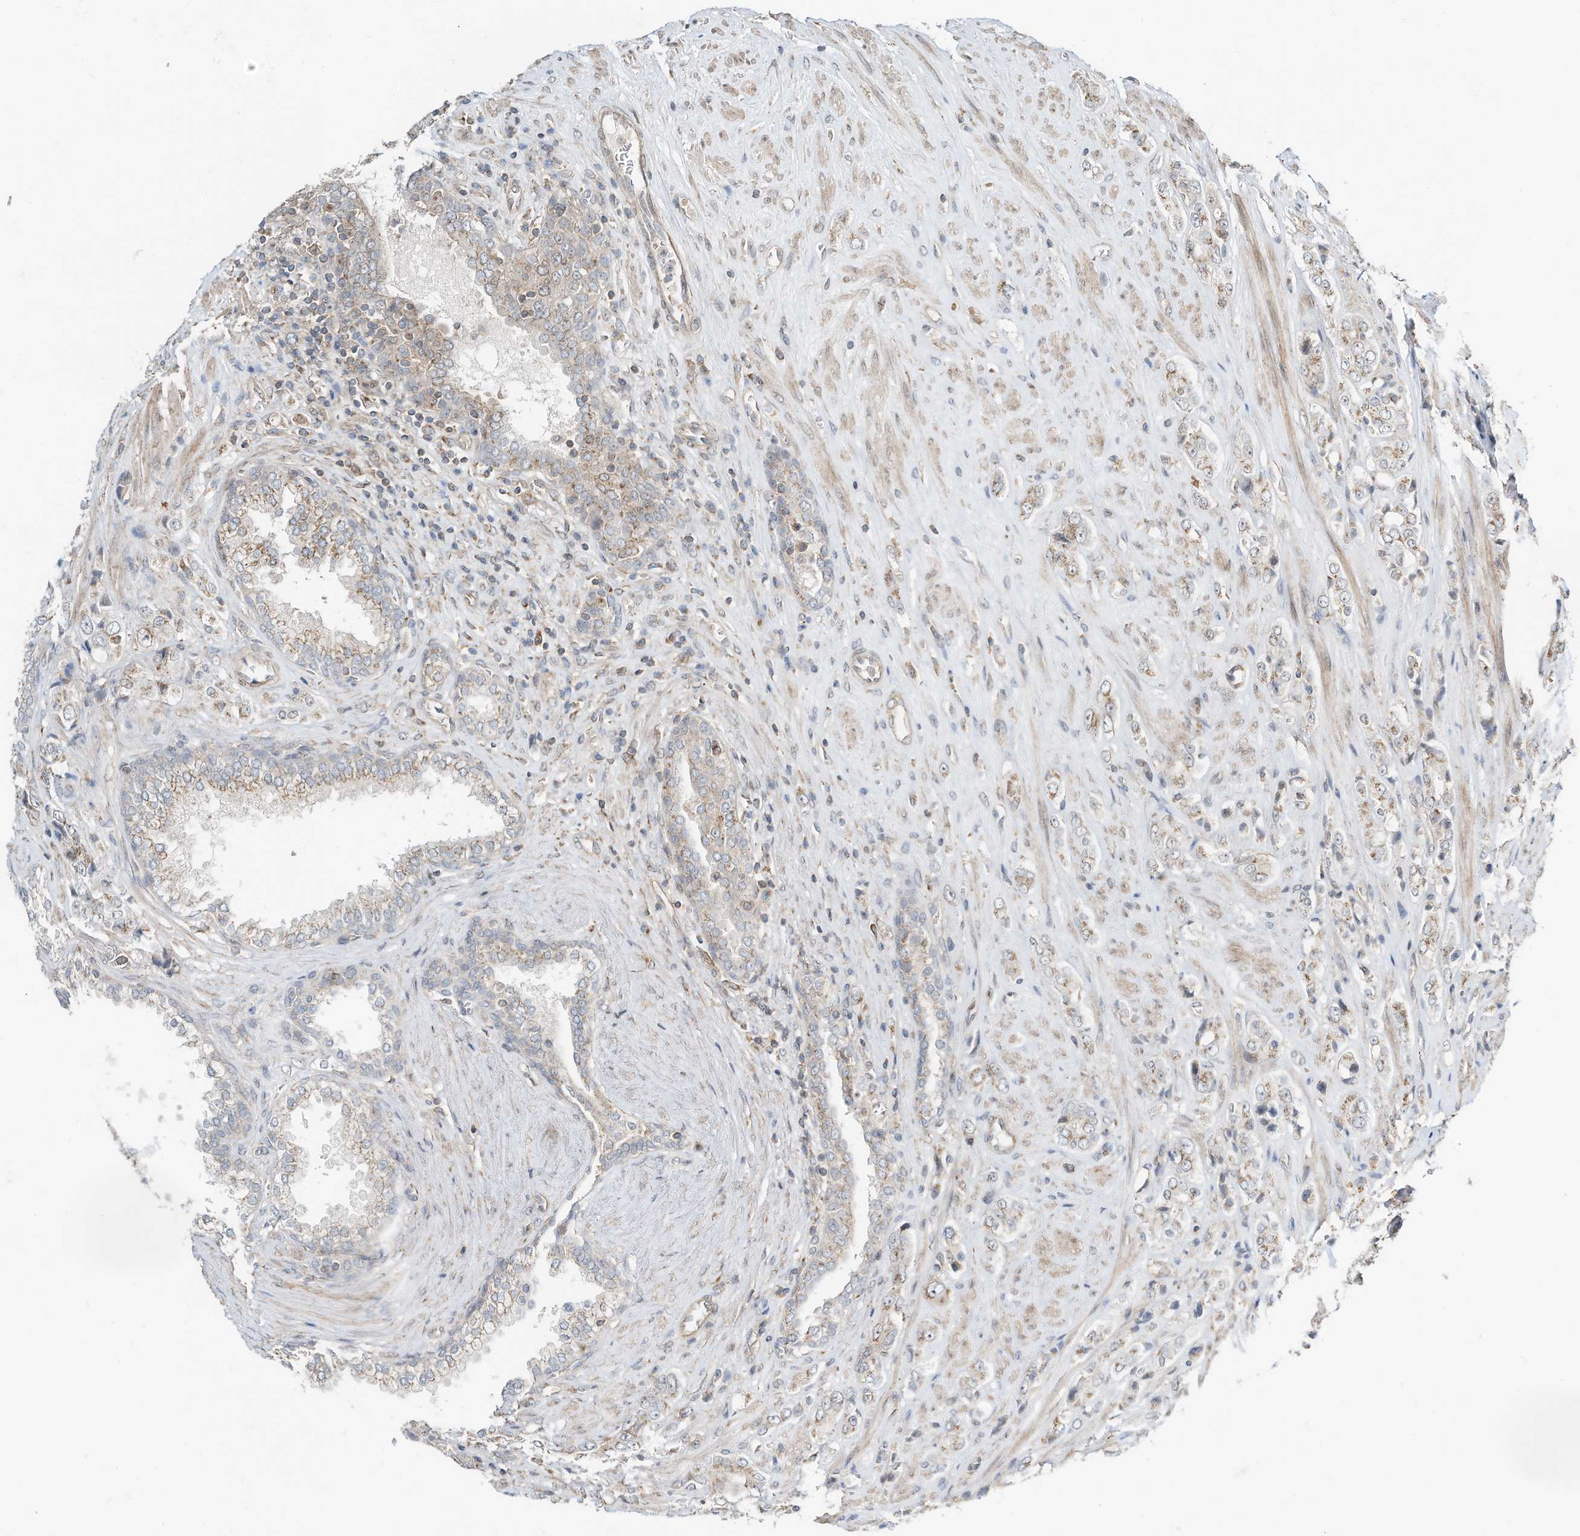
{"staining": {"intensity": "weak", "quantity": "25%-75%", "location": "cytoplasmic/membranous"}, "tissue": "prostate cancer", "cell_type": "Tumor cells", "image_type": "cancer", "snomed": [{"axis": "morphology", "description": "Adenocarcinoma, High grade"}, {"axis": "topography", "description": "Prostate"}], "caption": "This histopathology image shows immunohistochemistry staining of human prostate cancer (high-grade adenocarcinoma), with low weak cytoplasmic/membranous expression in about 25%-75% of tumor cells.", "gene": "CUX1", "patient": {"sex": "male", "age": 61}}